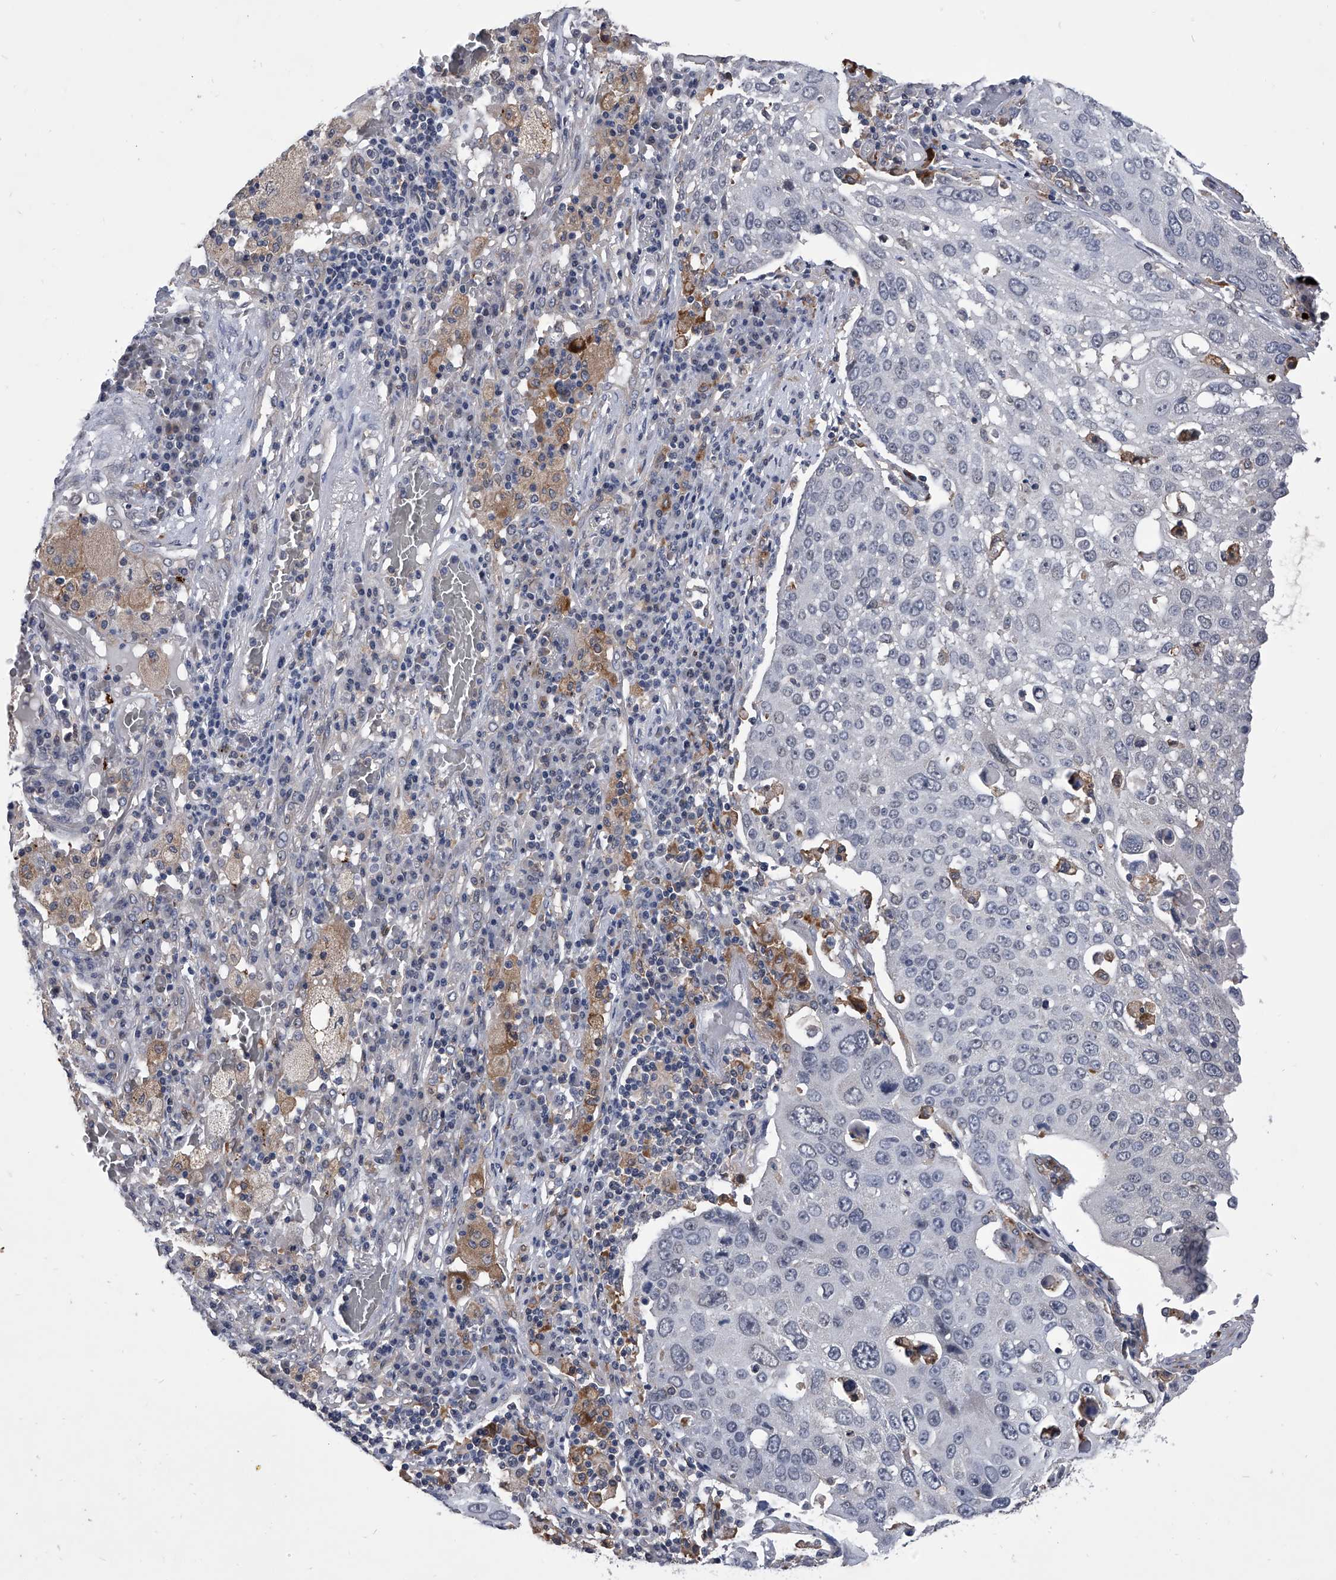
{"staining": {"intensity": "negative", "quantity": "none", "location": "none"}, "tissue": "lung cancer", "cell_type": "Tumor cells", "image_type": "cancer", "snomed": [{"axis": "morphology", "description": "Squamous cell carcinoma, NOS"}, {"axis": "topography", "description": "Lung"}], "caption": "Lung squamous cell carcinoma was stained to show a protein in brown. There is no significant positivity in tumor cells. (Brightfield microscopy of DAB (3,3'-diaminobenzidine) immunohistochemistry at high magnification).", "gene": "MAP4K3", "patient": {"sex": "male", "age": 65}}